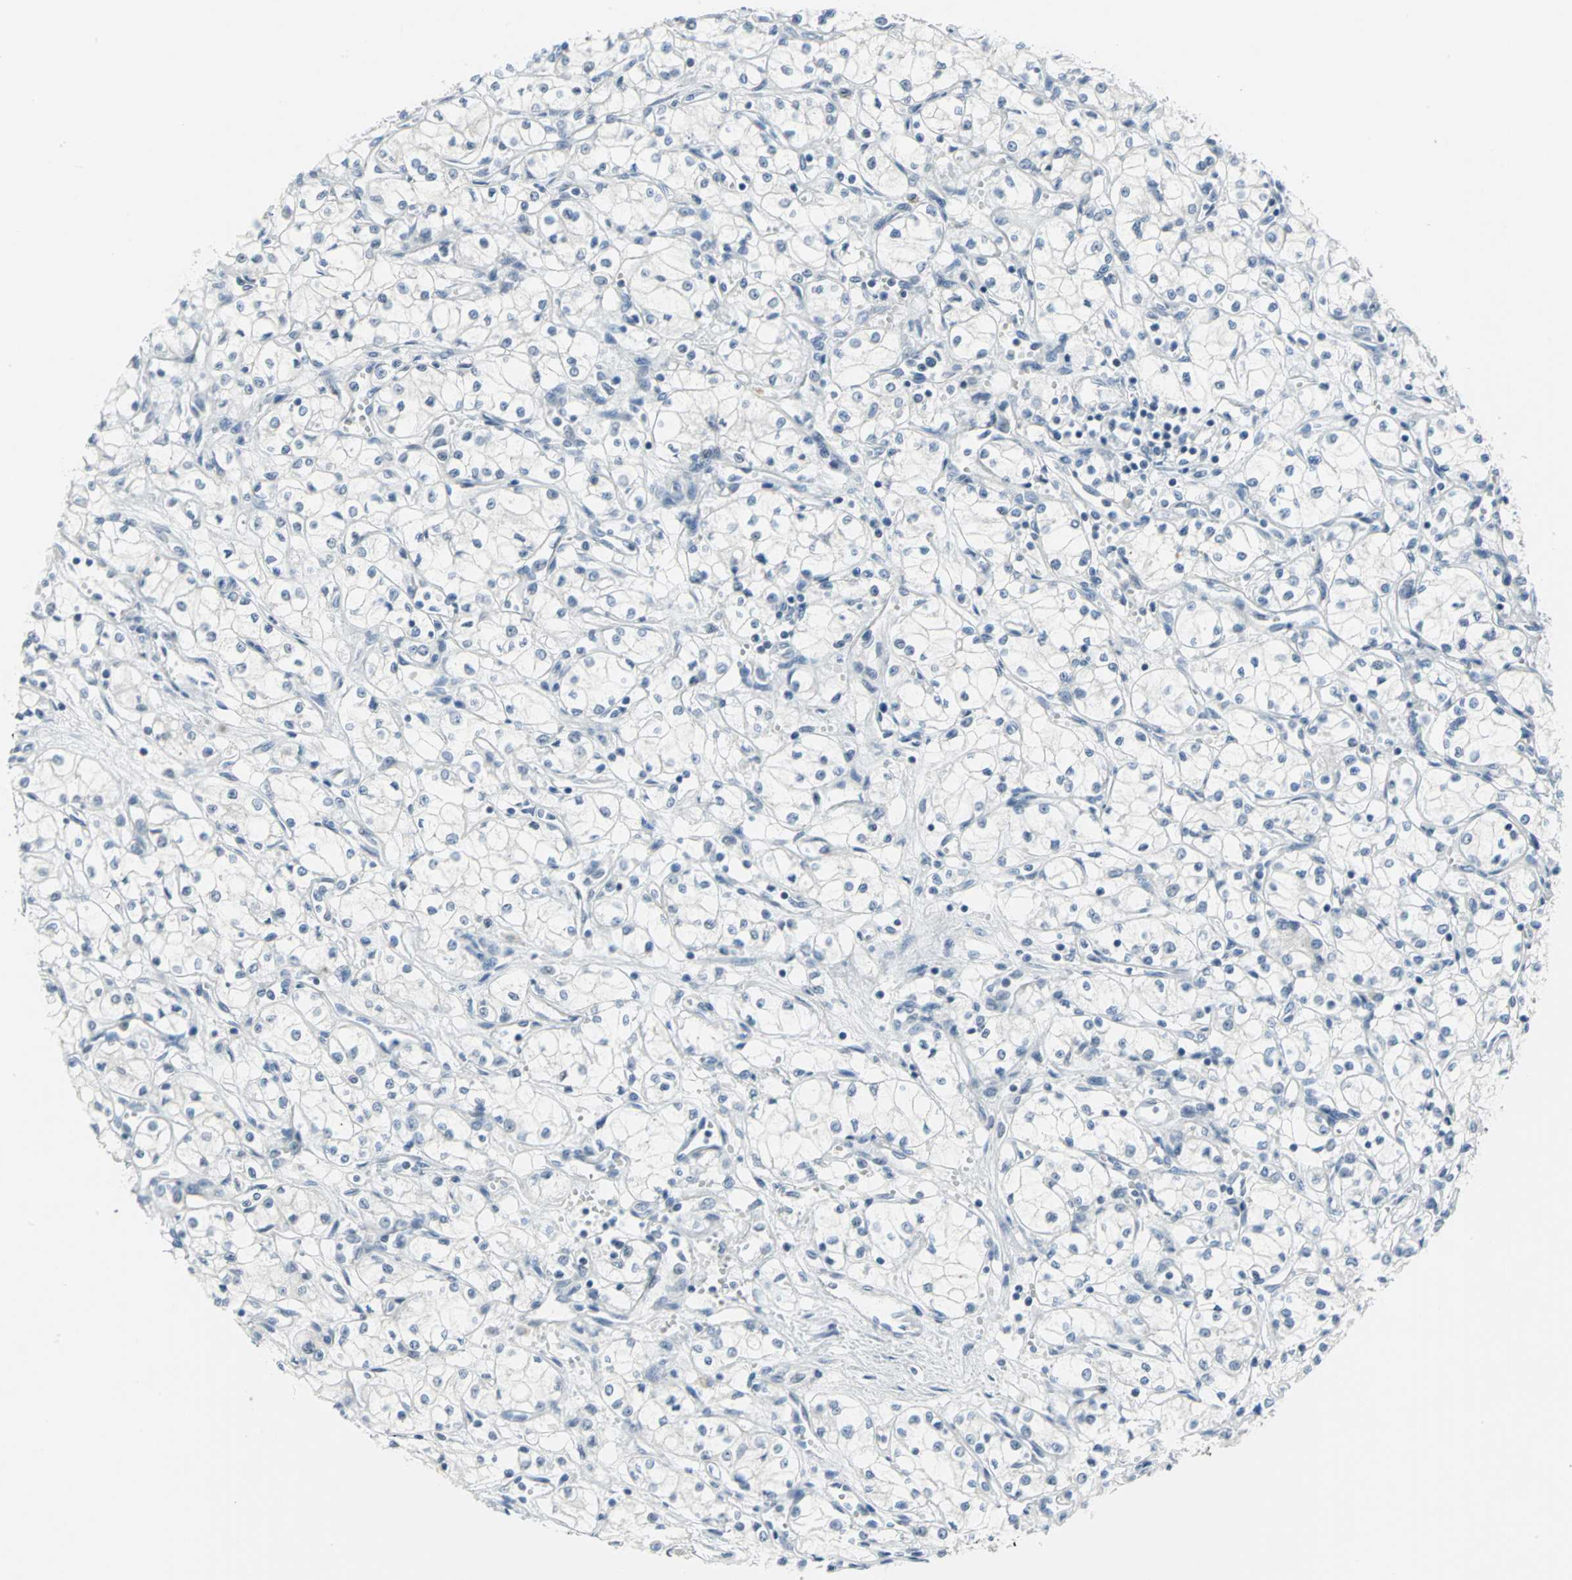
{"staining": {"intensity": "moderate", "quantity": "<25%", "location": "nuclear"}, "tissue": "renal cancer", "cell_type": "Tumor cells", "image_type": "cancer", "snomed": [{"axis": "morphology", "description": "Normal tissue, NOS"}, {"axis": "morphology", "description": "Adenocarcinoma, NOS"}, {"axis": "topography", "description": "Kidney"}], "caption": "Tumor cells demonstrate low levels of moderate nuclear staining in approximately <25% of cells in human renal cancer (adenocarcinoma).", "gene": "MYBBP1A", "patient": {"sex": "male", "age": 59}}